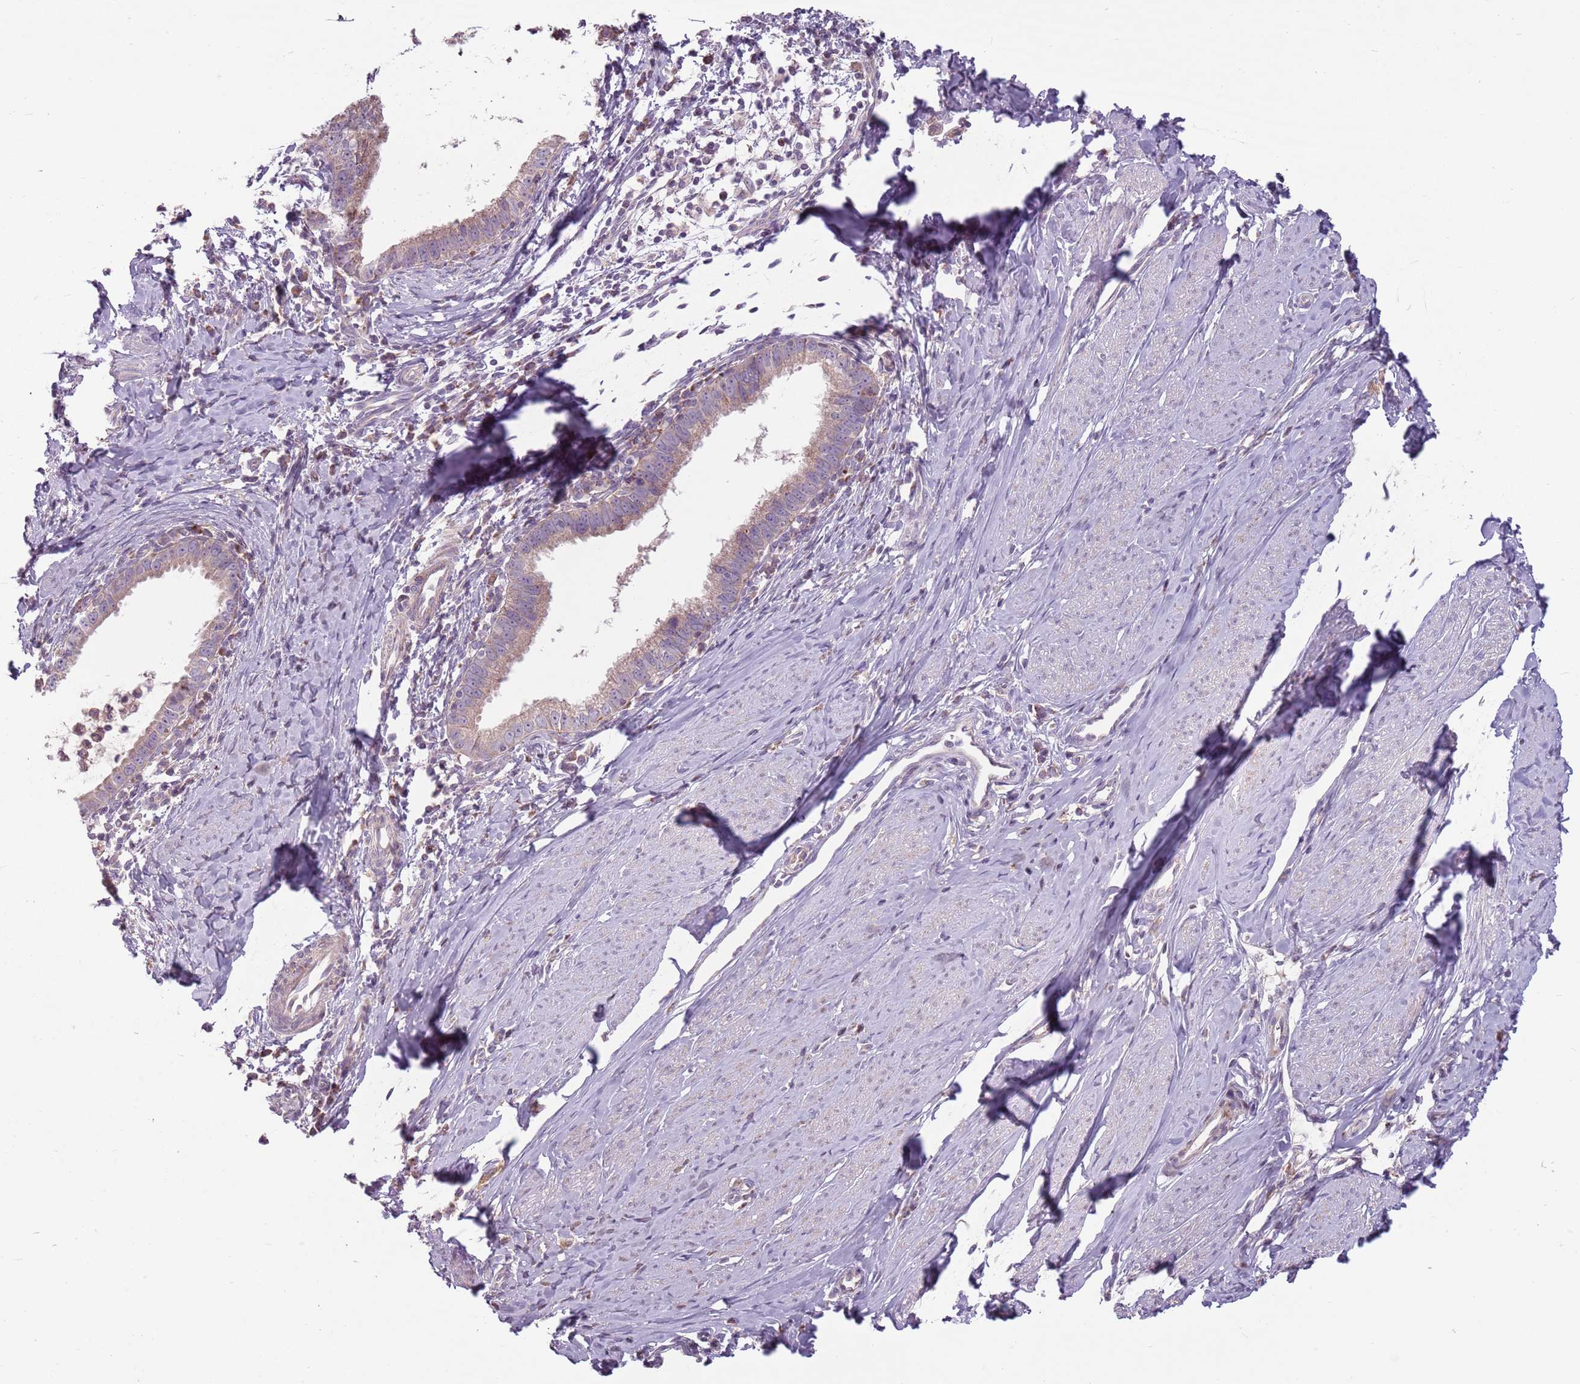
{"staining": {"intensity": "moderate", "quantity": ">75%", "location": "cytoplasmic/membranous"}, "tissue": "cervical cancer", "cell_type": "Tumor cells", "image_type": "cancer", "snomed": [{"axis": "morphology", "description": "Adenocarcinoma, NOS"}, {"axis": "topography", "description": "Cervix"}], "caption": "Immunohistochemical staining of cervical cancer shows medium levels of moderate cytoplasmic/membranous protein staining in approximately >75% of tumor cells. (brown staining indicates protein expression, while blue staining denotes nuclei).", "gene": "ZNF530", "patient": {"sex": "female", "age": 36}}